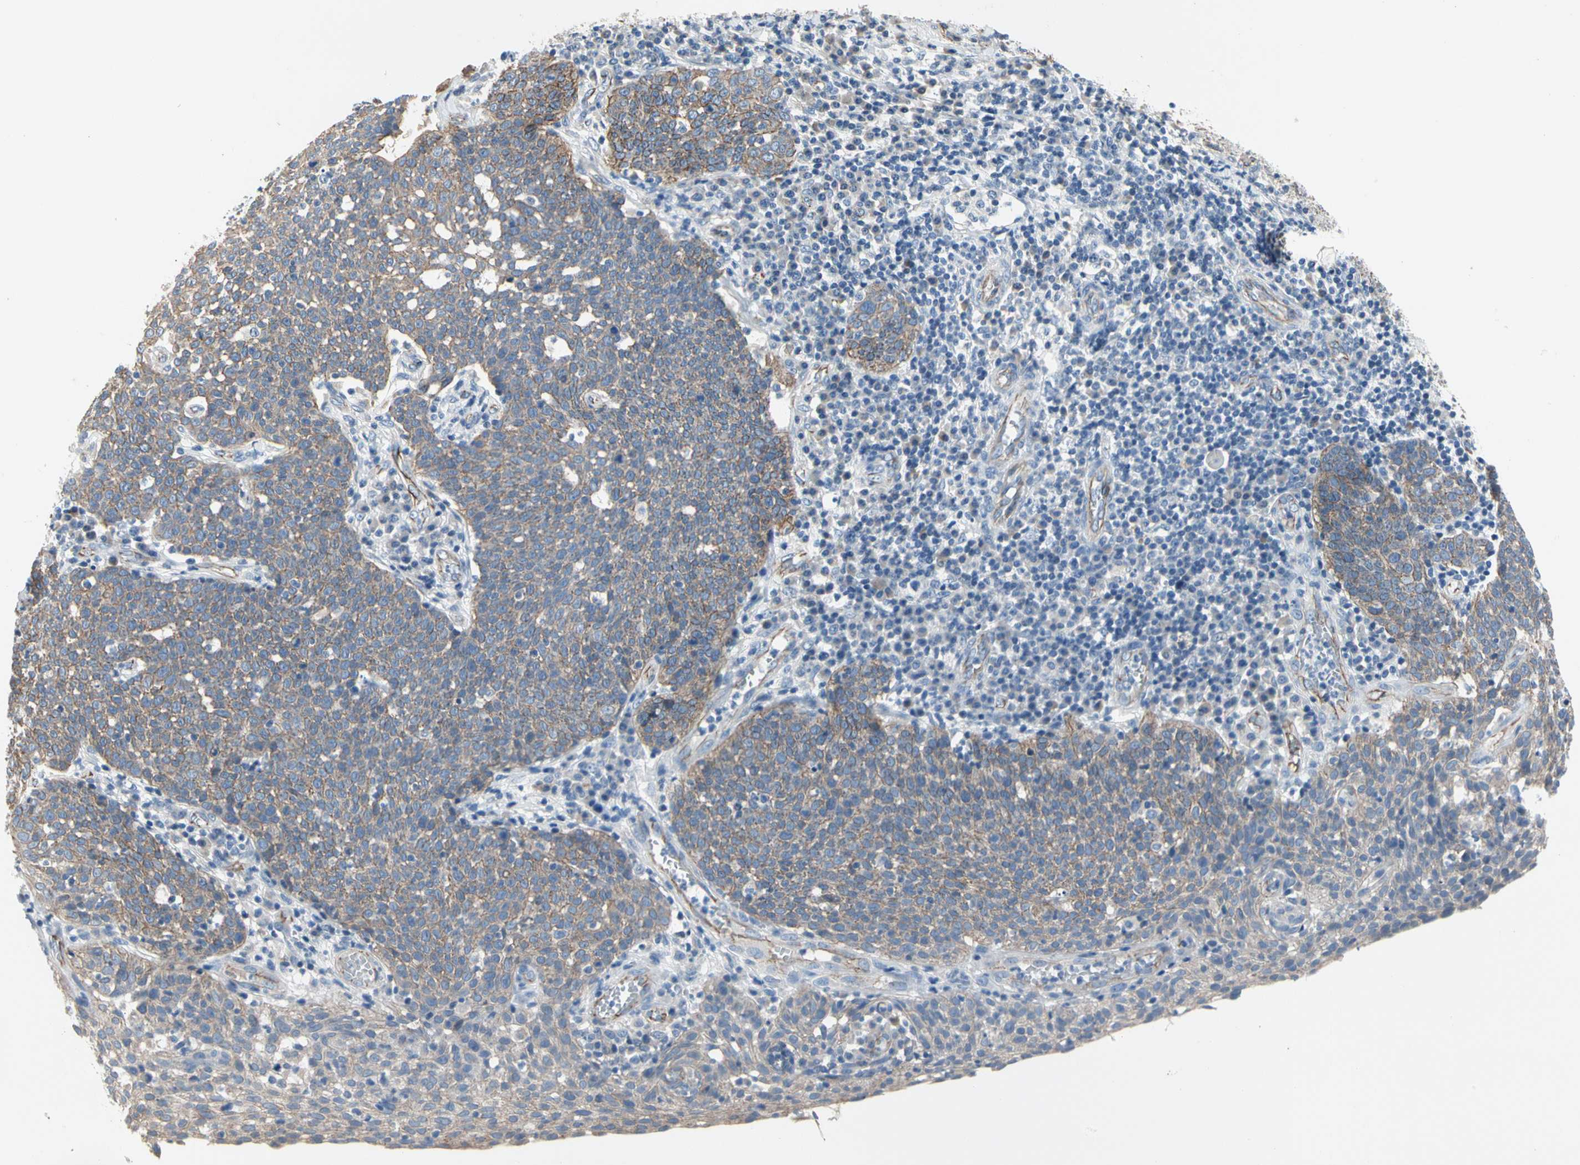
{"staining": {"intensity": "weak", "quantity": ">75%", "location": "cytoplasmic/membranous"}, "tissue": "cervical cancer", "cell_type": "Tumor cells", "image_type": "cancer", "snomed": [{"axis": "morphology", "description": "Squamous cell carcinoma, NOS"}, {"axis": "topography", "description": "Cervix"}], "caption": "Immunohistochemical staining of human cervical squamous cell carcinoma demonstrates weak cytoplasmic/membranous protein staining in about >75% of tumor cells. The staining is performed using DAB brown chromogen to label protein expression. The nuclei are counter-stained blue using hematoxylin.", "gene": "LGR6", "patient": {"sex": "female", "age": 34}}